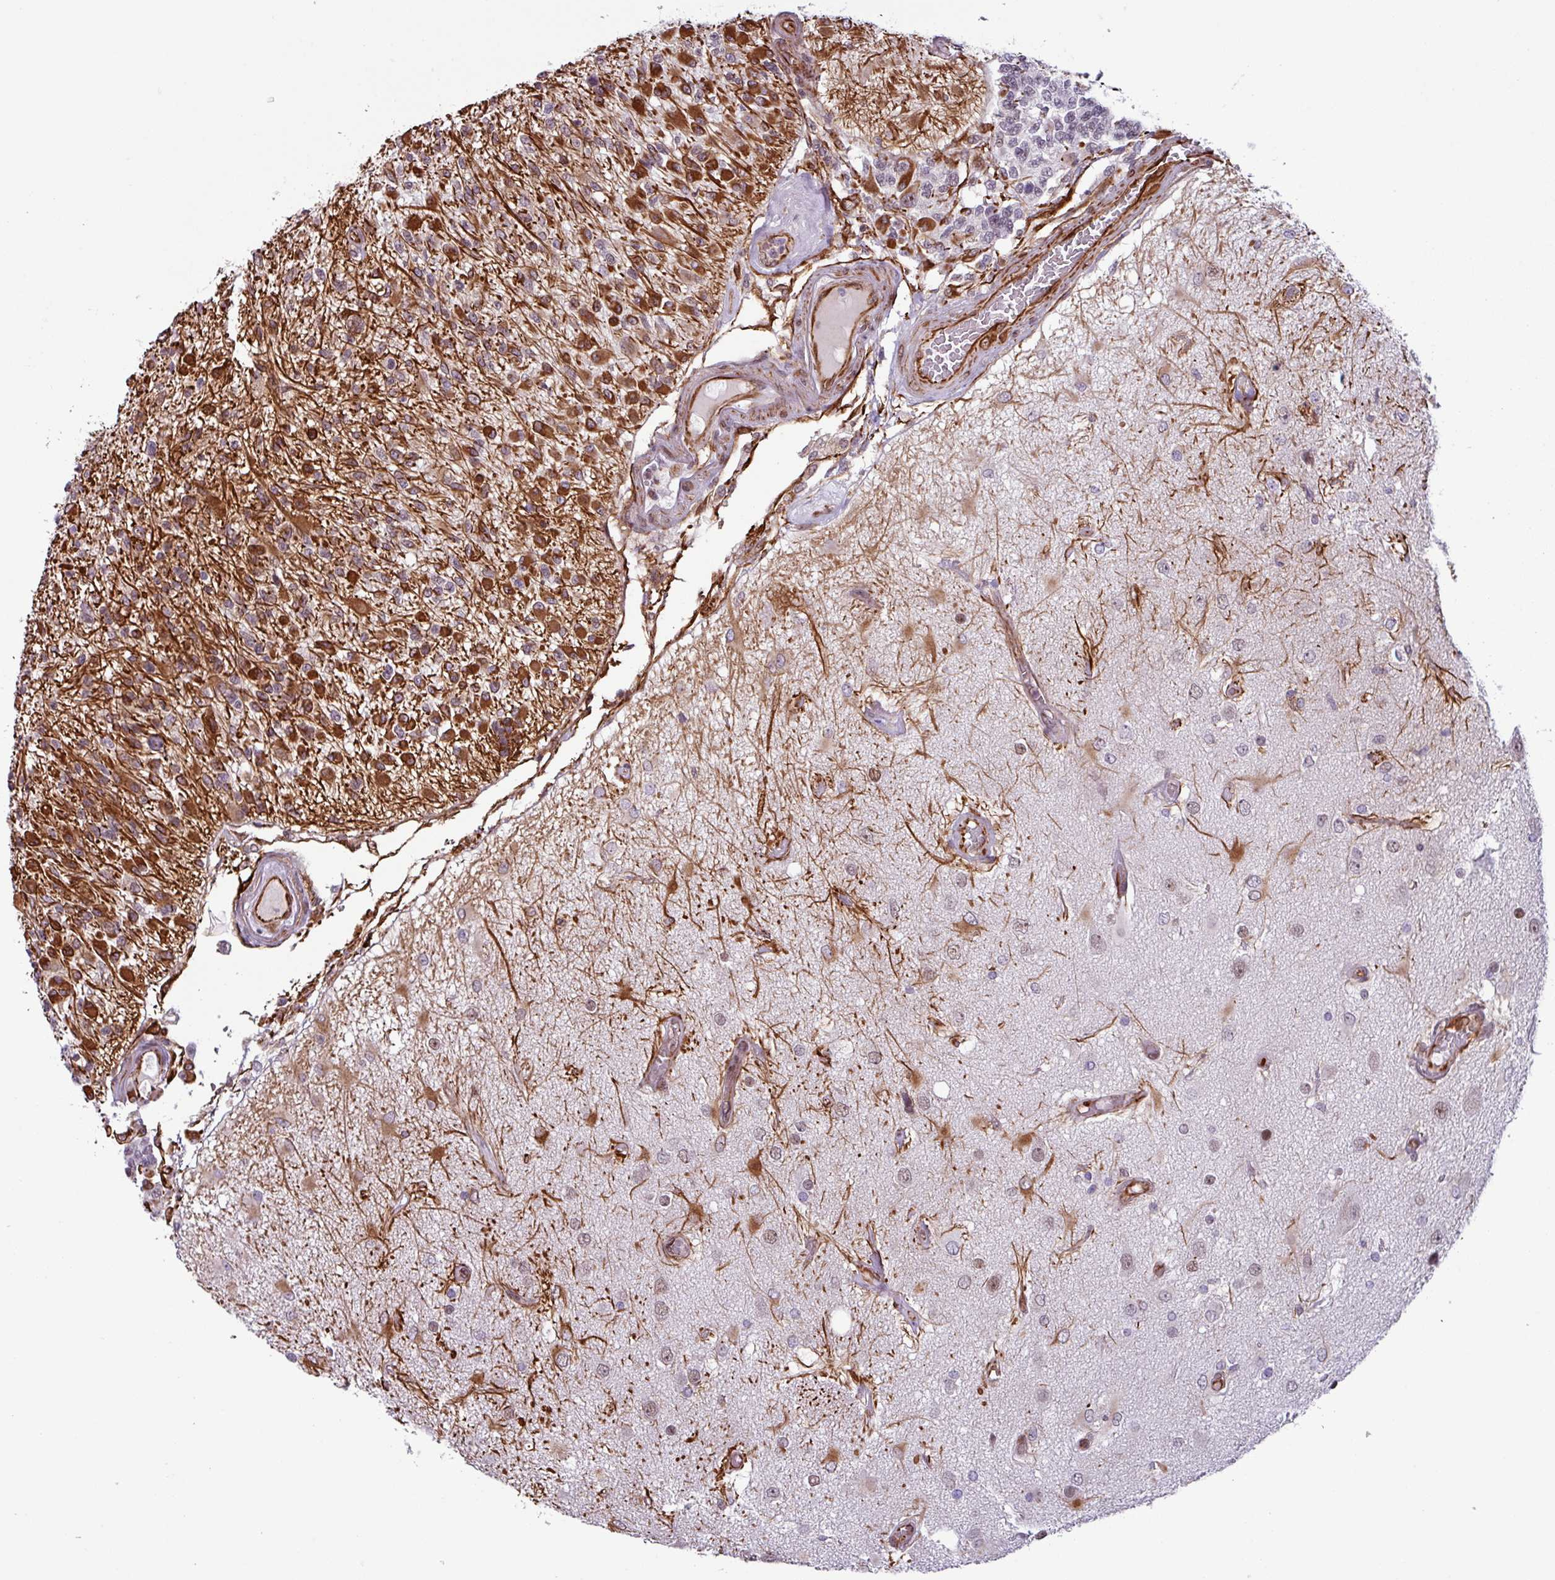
{"staining": {"intensity": "strong", "quantity": "<25%", "location": "cytoplasmic/membranous"}, "tissue": "glioma", "cell_type": "Tumor cells", "image_type": "cancer", "snomed": [{"axis": "morphology", "description": "Glioma, malignant, High grade"}, {"axis": "morphology", "description": "Glioblastoma, NOS"}, {"axis": "topography", "description": "Brain"}], "caption": "Protein analysis of malignant high-grade glioma tissue exhibits strong cytoplasmic/membranous positivity in about <25% of tumor cells. The protein of interest is stained brown, and the nuclei are stained in blue (DAB IHC with brightfield microscopy, high magnification).", "gene": "CHD3", "patient": {"sex": "male", "age": 60}}